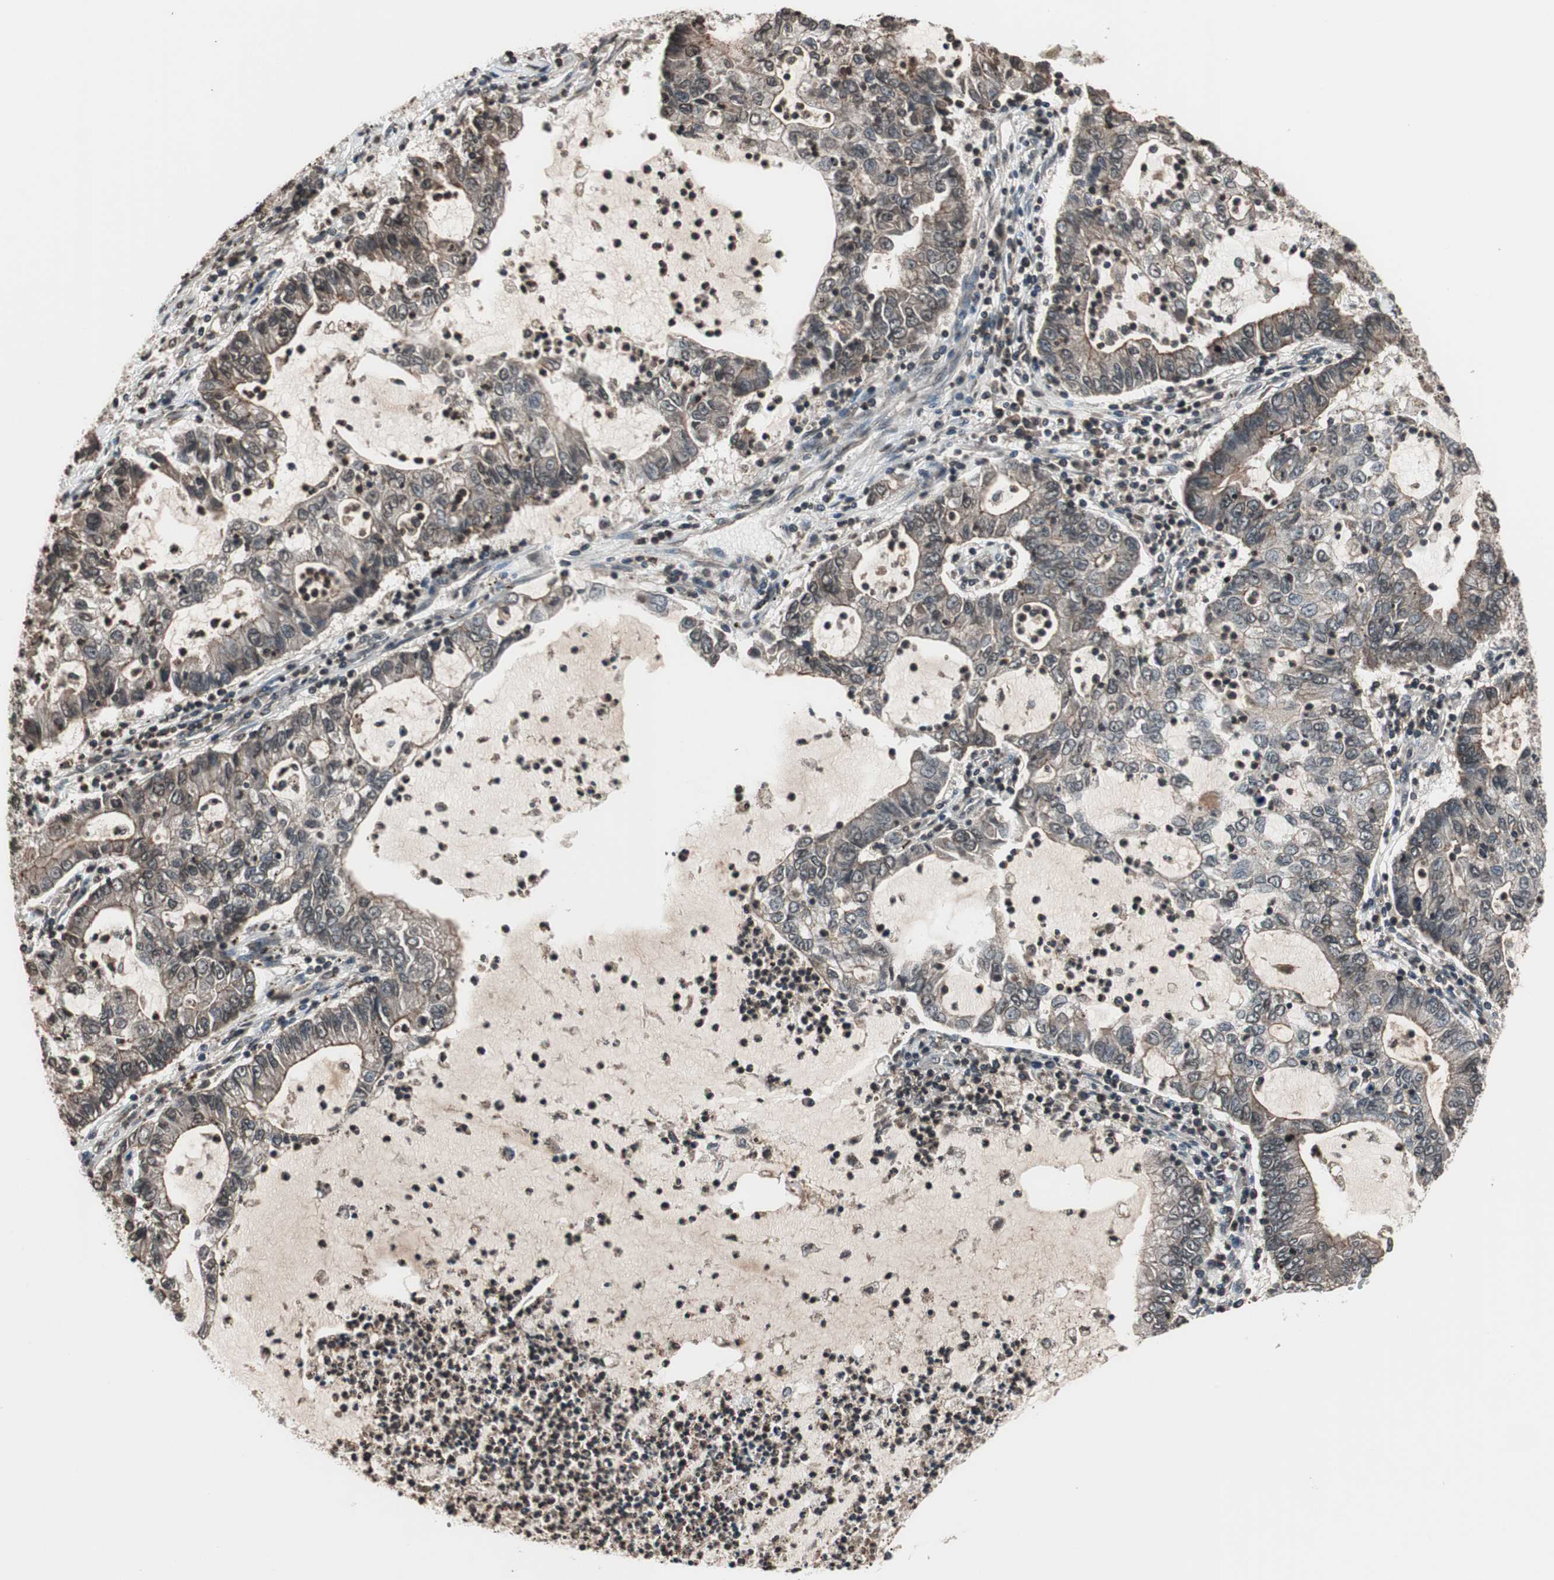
{"staining": {"intensity": "weak", "quantity": ">75%", "location": "cytoplasmic/membranous"}, "tissue": "lung cancer", "cell_type": "Tumor cells", "image_type": "cancer", "snomed": [{"axis": "morphology", "description": "Adenocarcinoma, NOS"}, {"axis": "topography", "description": "Lung"}], "caption": "A micrograph of human lung adenocarcinoma stained for a protein displays weak cytoplasmic/membranous brown staining in tumor cells.", "gene": "RFC1", "patient": {"sex": "female", "age": 51}}